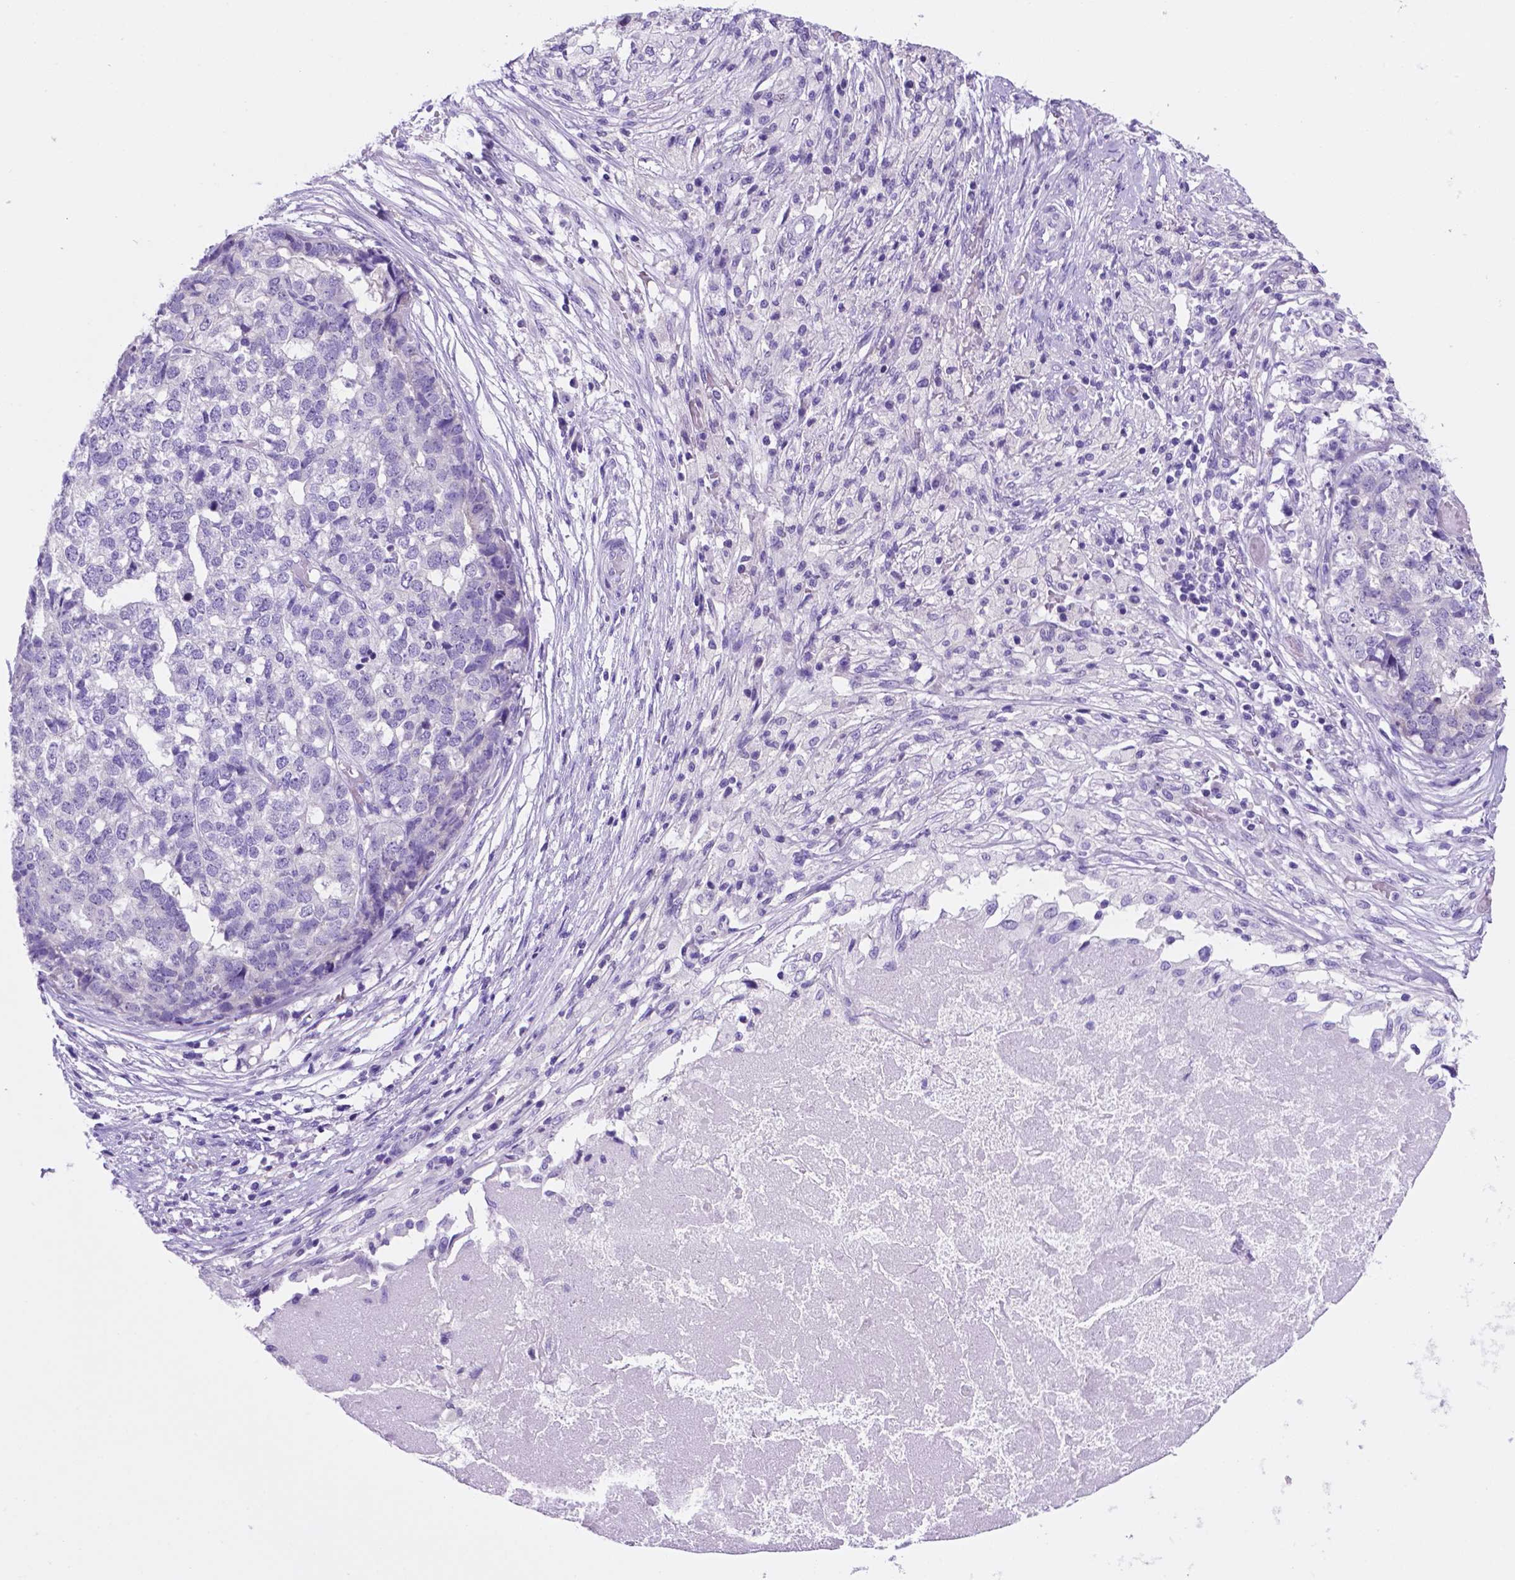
{"staining": {"intensity": "negative", "quantity": "none", "location": "none"}, "tissue": "stomach cancer", "cell_type": "Tumor cells", "image_type": "cancer", "snomed": [{"axis": "morphology", "description": "Adenocarcinoma, NOS"}, {"axis": "topography", "description": "Stomach"}], "caption": "Immunohistochemistry (IHC) histopathology image of neoplastic tissue: adenocarcinoma (stomach) stained with DAB displays no significant protein expression in tumor cells.", "gene": "TMEM210", "patient": {"sex": "male", "age": 69}}